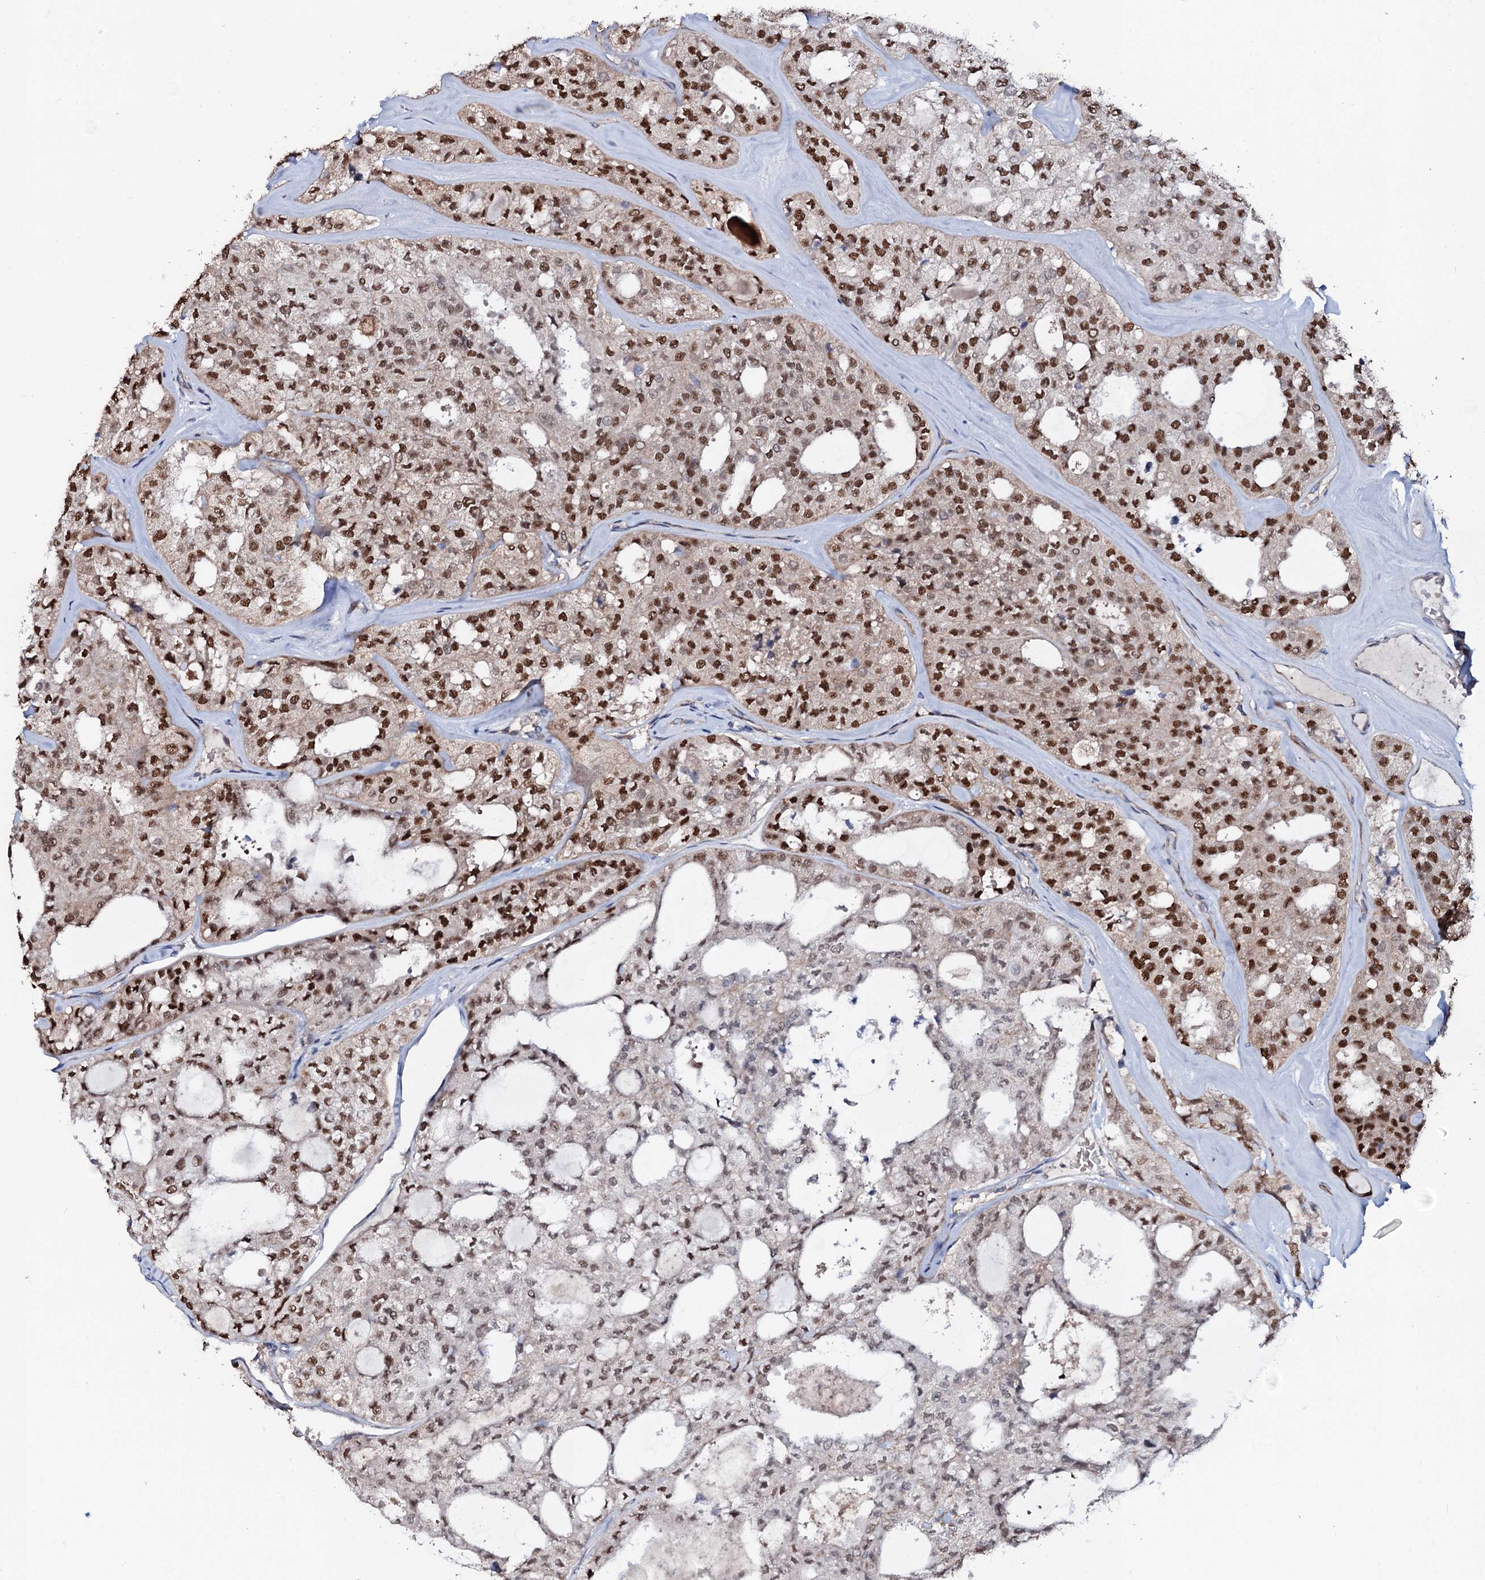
{"staining": {"intensity": "strong", "quantity": ">75%", "location": "nuclear"}, "tissue": "thyroid cancer", "cell_type": "Tumor cells", "image_type": "cancer", "snomed": [{"axis": "morphology", "description": "Follicular adenoma carcinoma, NOS"}, {"axis": "topography", "description": "Thyroid gland"}], "caption": "Human follicular adenoma carcinoma (thyroid) stained with a brown dye exhibits strong nuclear positive staining in about >75% of tumor cells.", "gene": "PPP1R3D", "patient": {"sex": "male", "age": 75}}